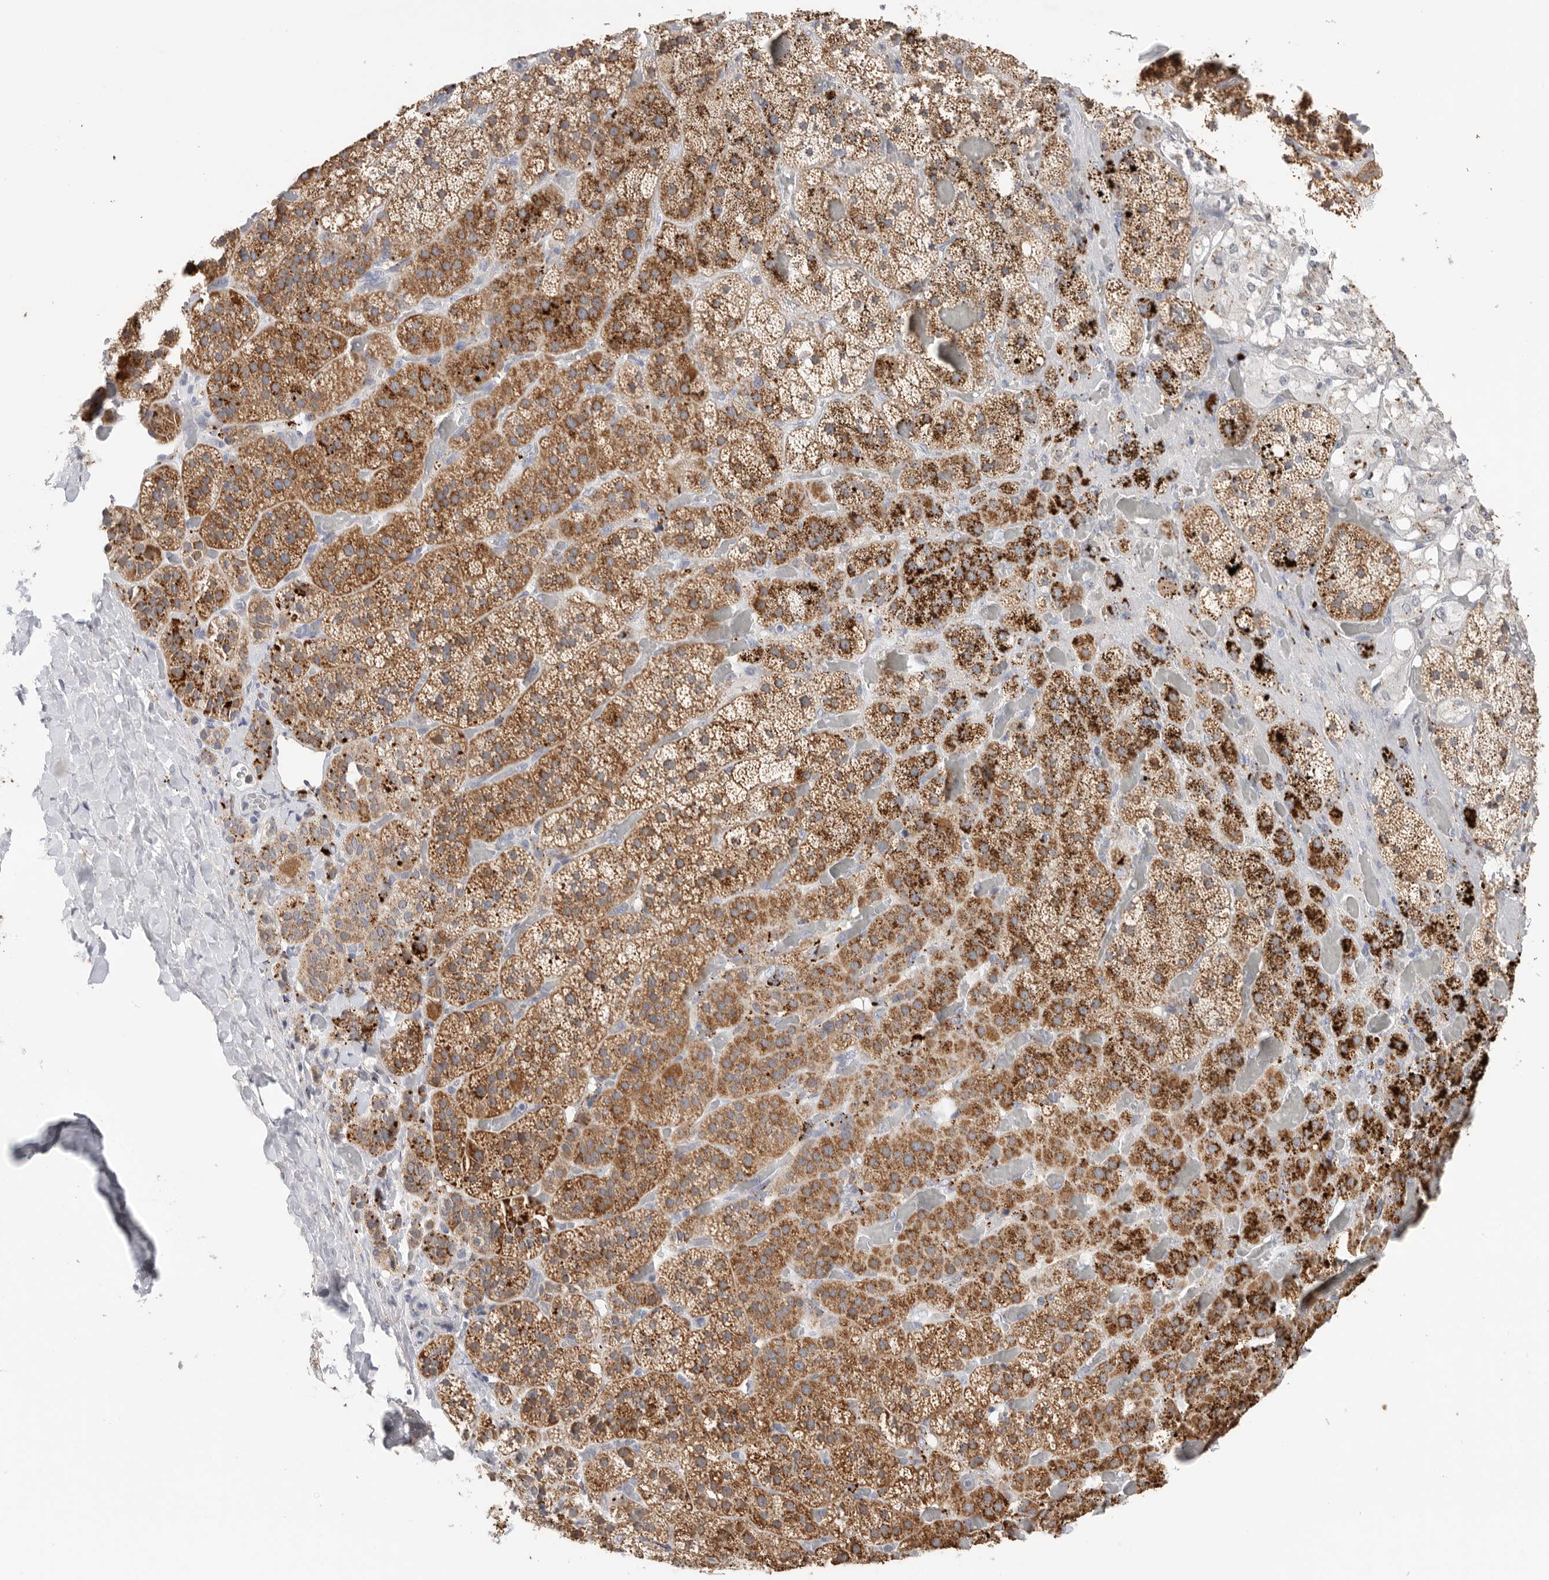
{"staining": {"intensity": "strong", "quantity": ">75%", "location": "cytoplasmic/membranous"}, "tissue": "adrenal gland", "cell_type": "Glandular cells", "image_type": "normal", "snomed": [{"axis": "morphology", "description": "Normal tissue, NOS"}, {"axis": "topography", "description": "Adrenal gland"}], "caption": "Immunohistochemistry (IHC) staining of unremarkable adrenal gland, which displays high levels of strong cytoplasmic/membranous staining in about >75% of glandular cells indicating strong cytoplasmic/membranous protein expression. The staining was performed using DAB (brown) for protein detection and nuclei were counterstained in hematoxylin (blue).", "gene": "GGH", "patient": {"sex": "male", "age": 57}}